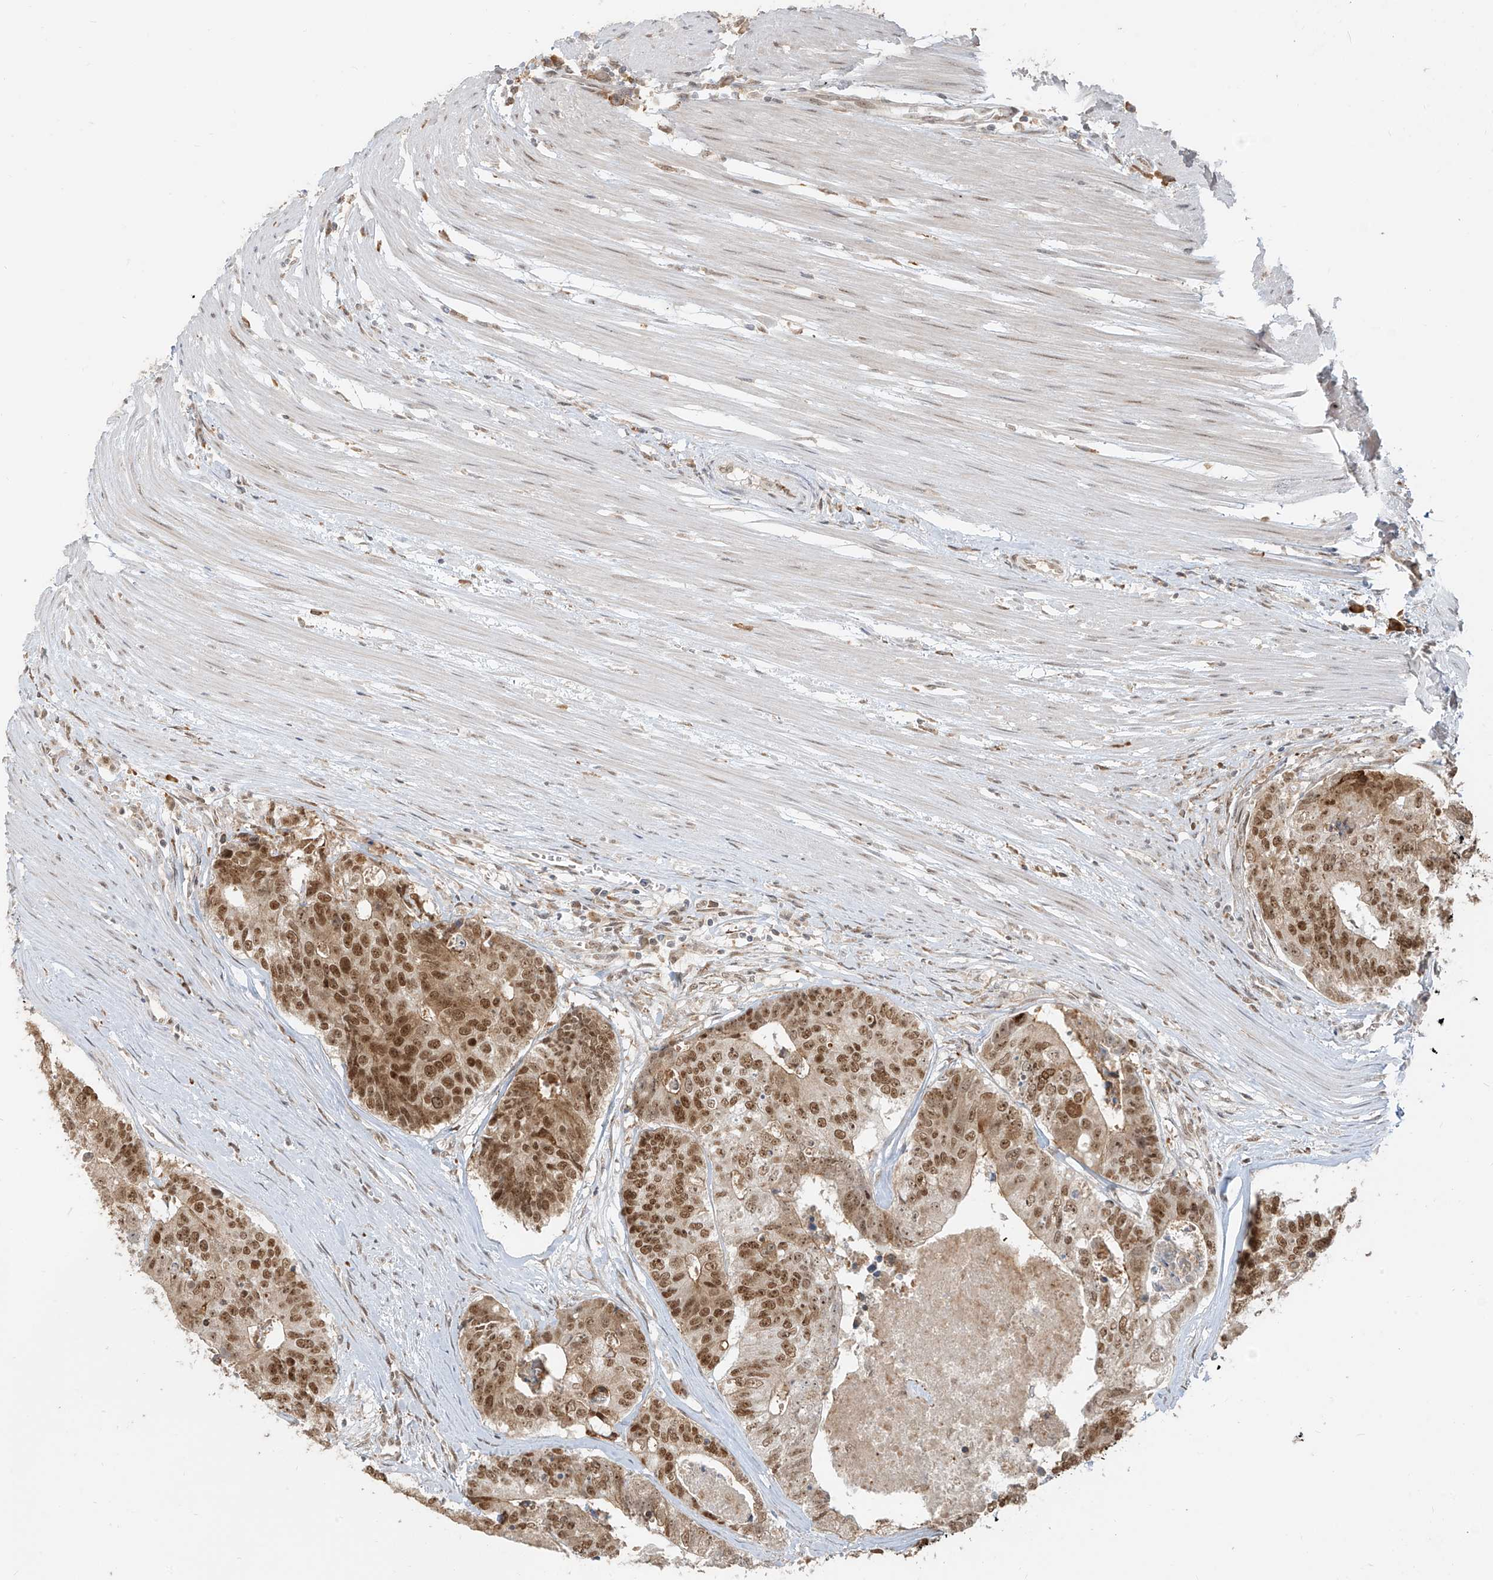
{"staining": {"intensity": "moderate", "quantity": ">75%", "location": "nuclear"}, "tissue": "colorectal cancer", "cell_type": "Tumor cells", "image_type": "cancer", "snomed": [{"axis": "morphology", "description": "Adenocarcinoma, NOS"}, {"axis": "topography", "description": "Colon"}], "caption": "IHC image of human colorectal cancer (adenocarcinoma) stained for a protein (brown), which demonstrates medium levels of moderate nuclear staining in about >75% of tumor cells.", "gene": "ZMYM2", "patient": {"sex": "female", "age": 67}}